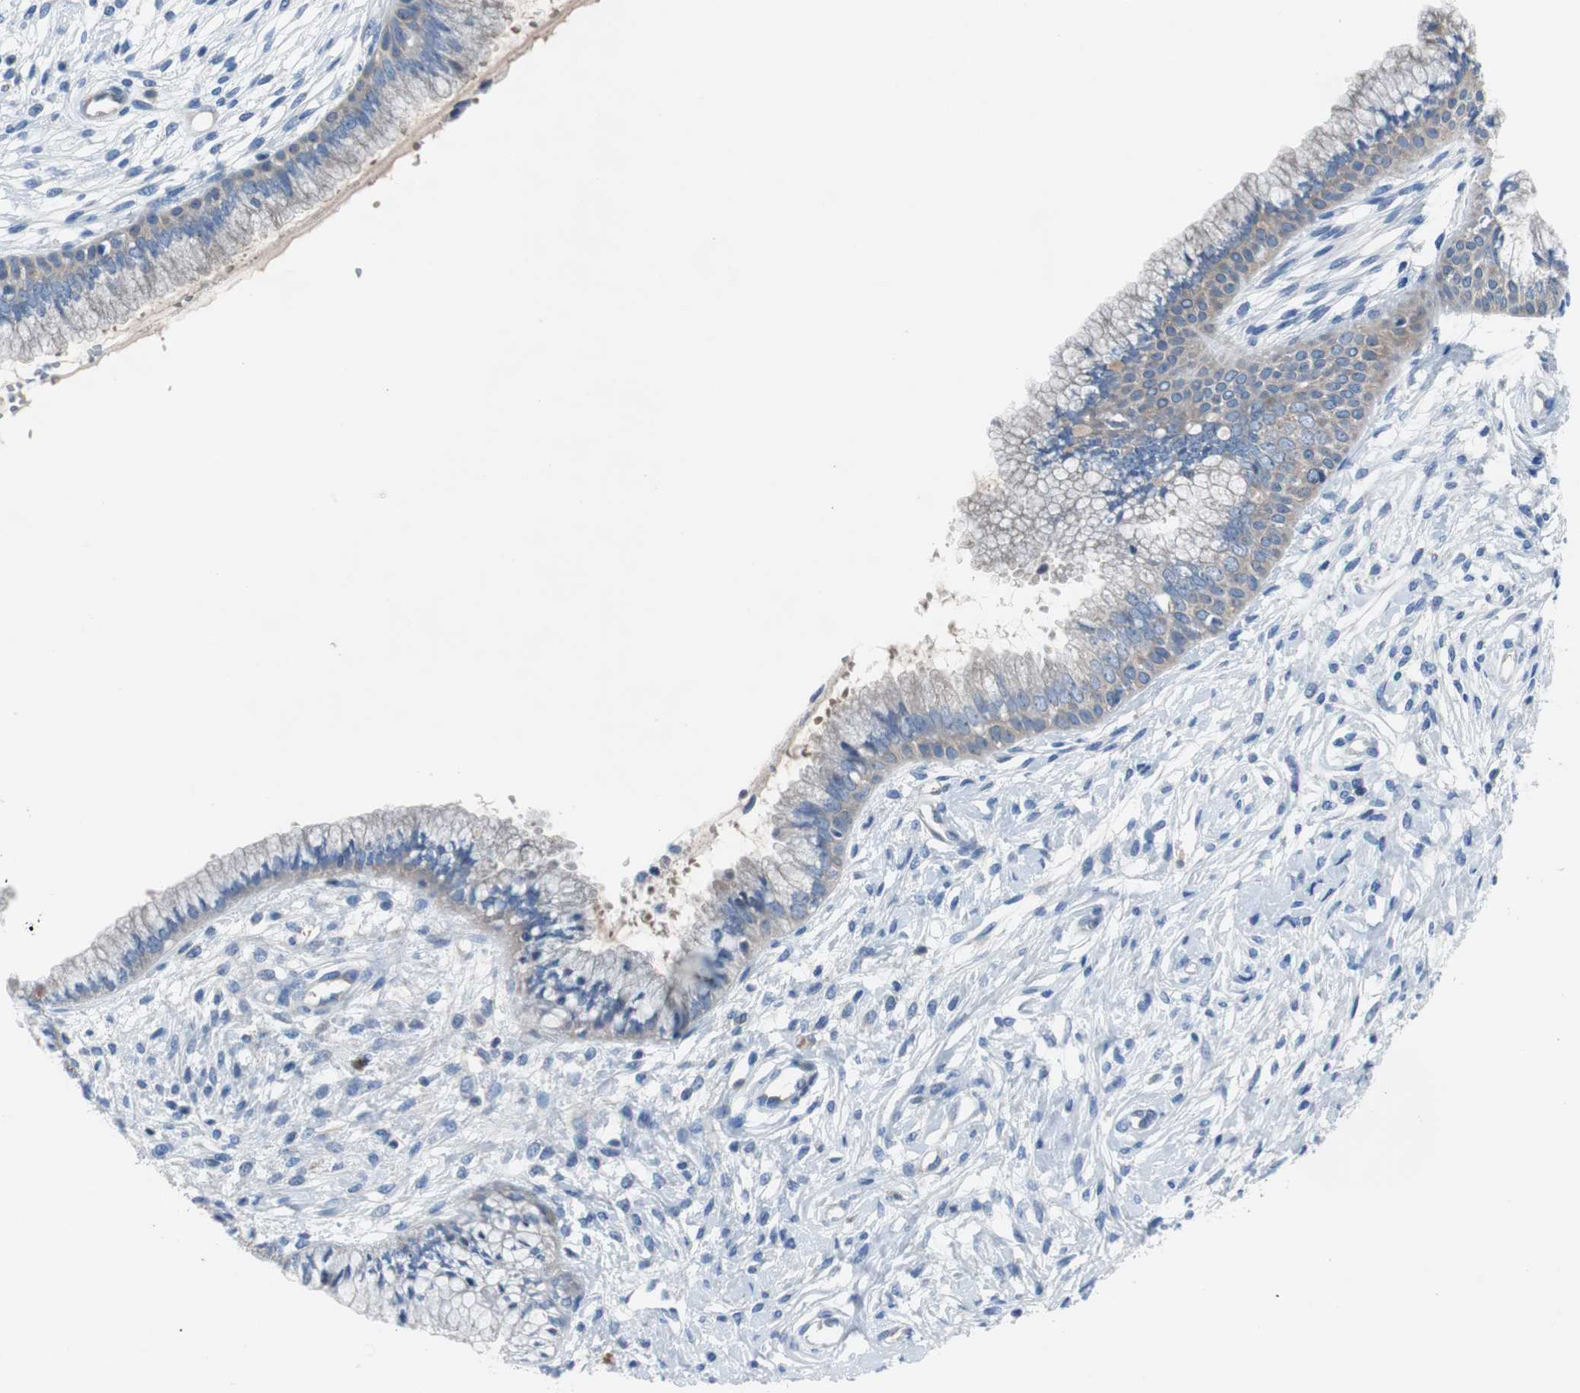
{"staining": {"intensity": "weak", "quantity": "25%-75%", "location": "cytoplasmic/membranous"}, "tissue": "cervix", "cell_type": "Glandular cells", "image_type": "normal", "snomed": [{"axis": "morphology", "description": "Normal tissue, NOS"}, {"axis": "topography", "description": "Cervix"}], "caption": "The immunohistochemical stain labels weak cytoplasmic/membranous positivity in glandular cells of normal cervix. Ihc stains the protein in brown and the nuclei are stained blue.", "gene": "EEF2K", "patient": {"sex": "female", "age": 39}}